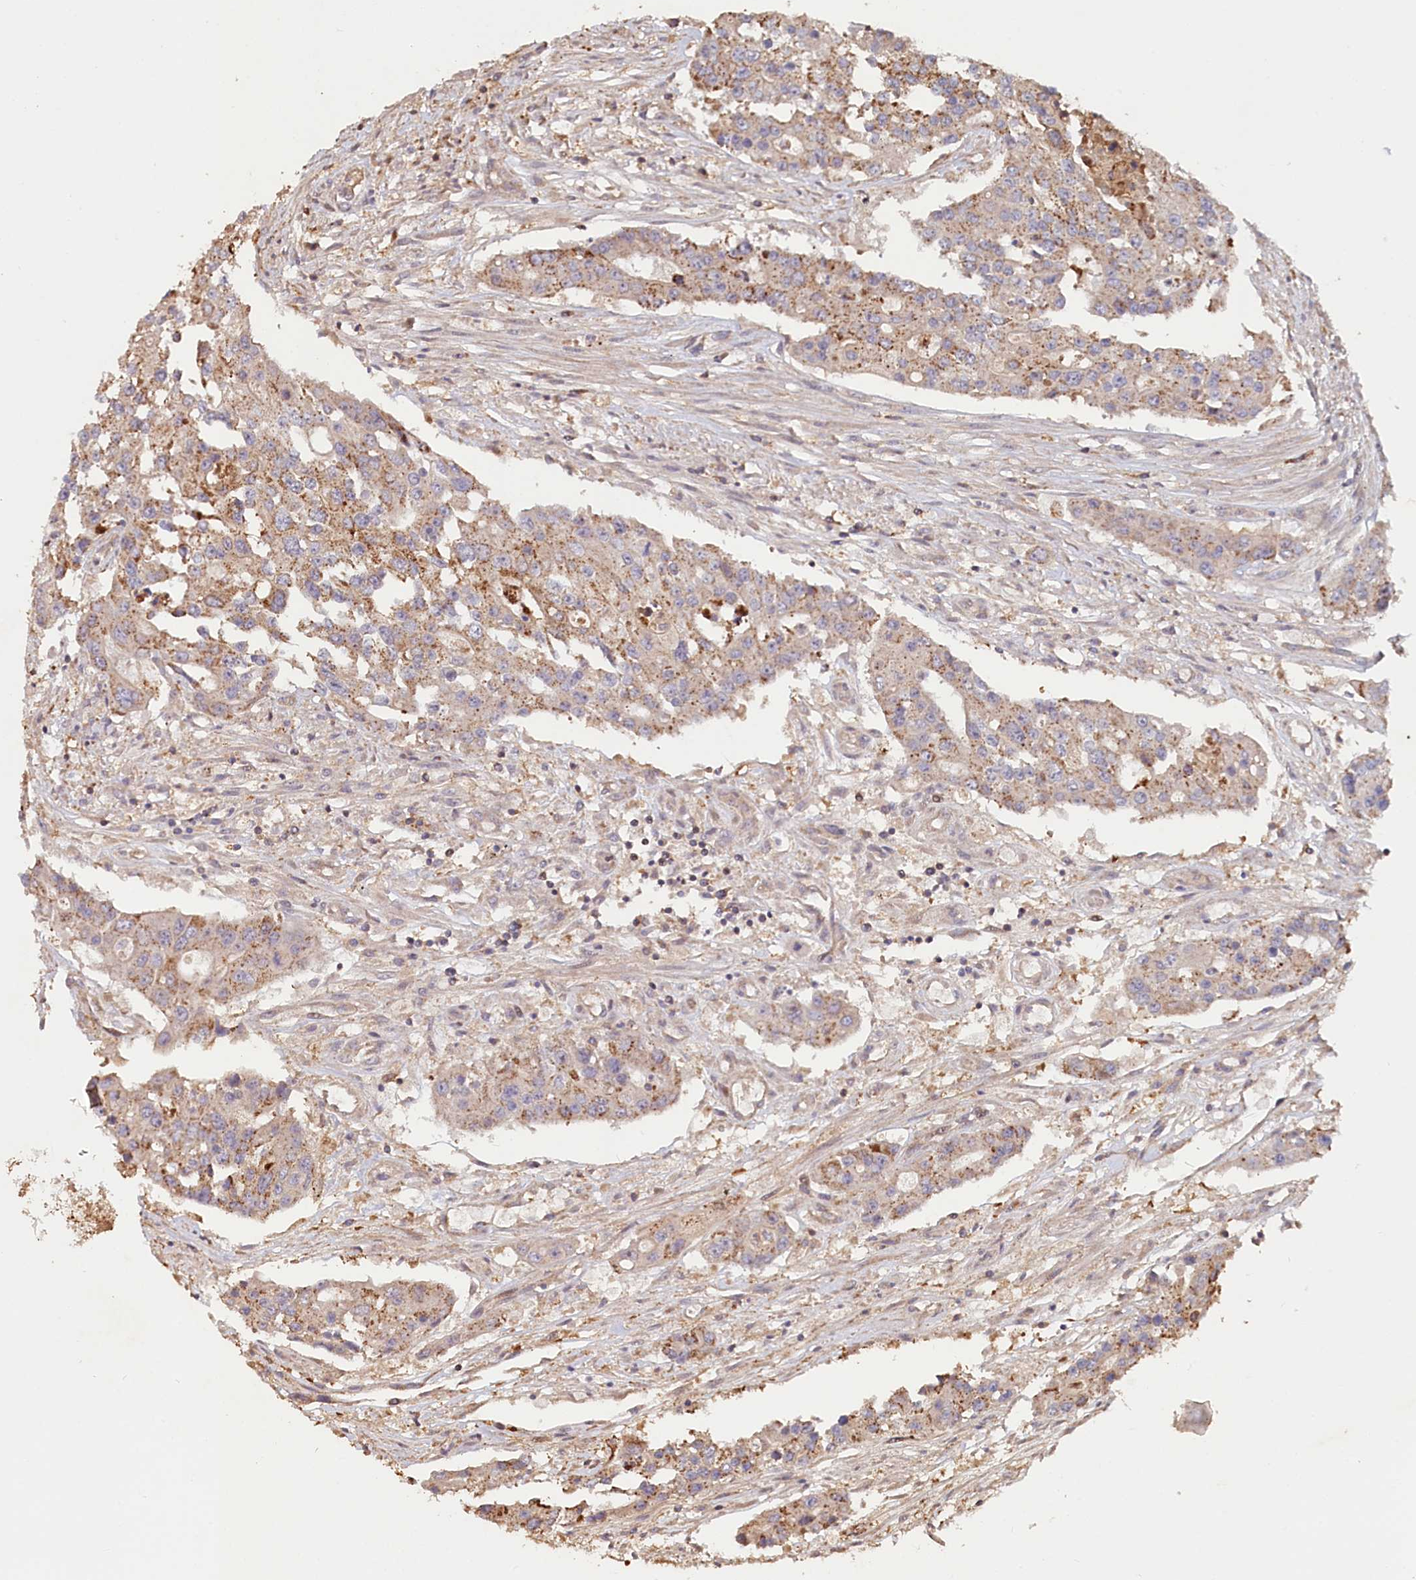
{"staining": {"intensity": "moderate", "quantity": "25%-75%", "location": "cytoplasmic/membranous"}, "tissue": "colorectal cancer", "cell_type": "Tumor cells", "image_type": "cancer", "snomed": [{"axis": "morphology", "description": "Adenocarcinoma, NOS"}, {"axis": "topography", "description": "Colon"}], "caption": "An immunohistochemistry image of tumor tissue is shown. Protein staining in brown labels moderate cytoplasmic/membranous positivity in colorectal cancer (adenocarcinoma) within tumor cells. (IHC, brightfield microscopy, high magnification).", "gene": "HAL", "patient": {"sex": "male", "age": 77}}